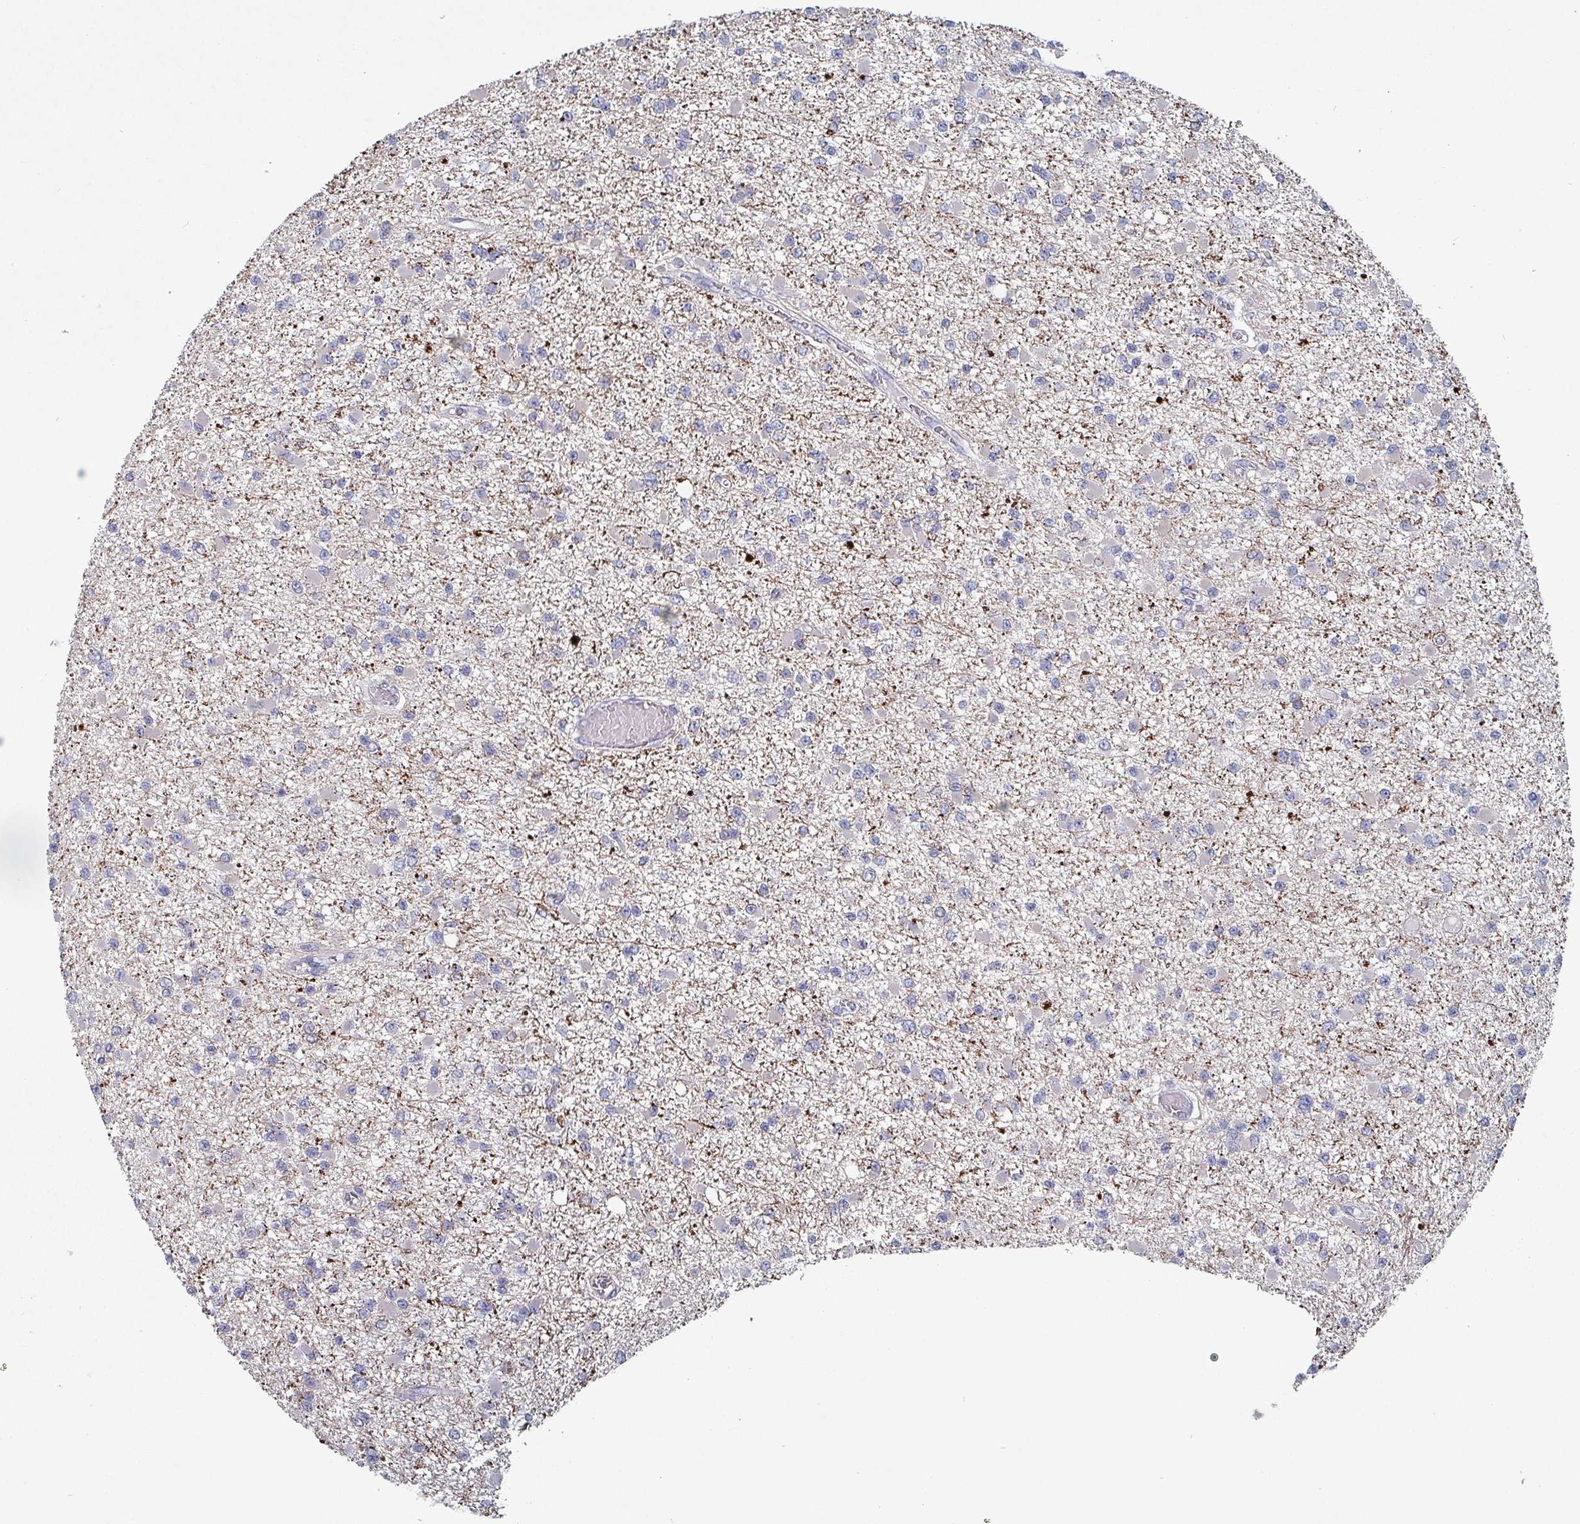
{"staining": {"intensity": "negative", "quantity": "none", "location": "none"}, "tissue": "glioma", "cell_type": "Tumor cells", "image_type": "cancer", "snomed": [{"axis": "morphology", "description": "Glioma, malignant, Low grade"}, {"axis": "topography", "description": "Brain"}], "caption": "An IHC image of glioma is shown. There is no staining in tumor cells of glioma. Brightfield microscopy of immunohistochemistry stained with DAB (3,3'-diaminobenzidine) (brown) and hematoxylin (blue), captured at high magnification.", "gene": "DRD5", "patient": {"sex": "female", "age": 22}}